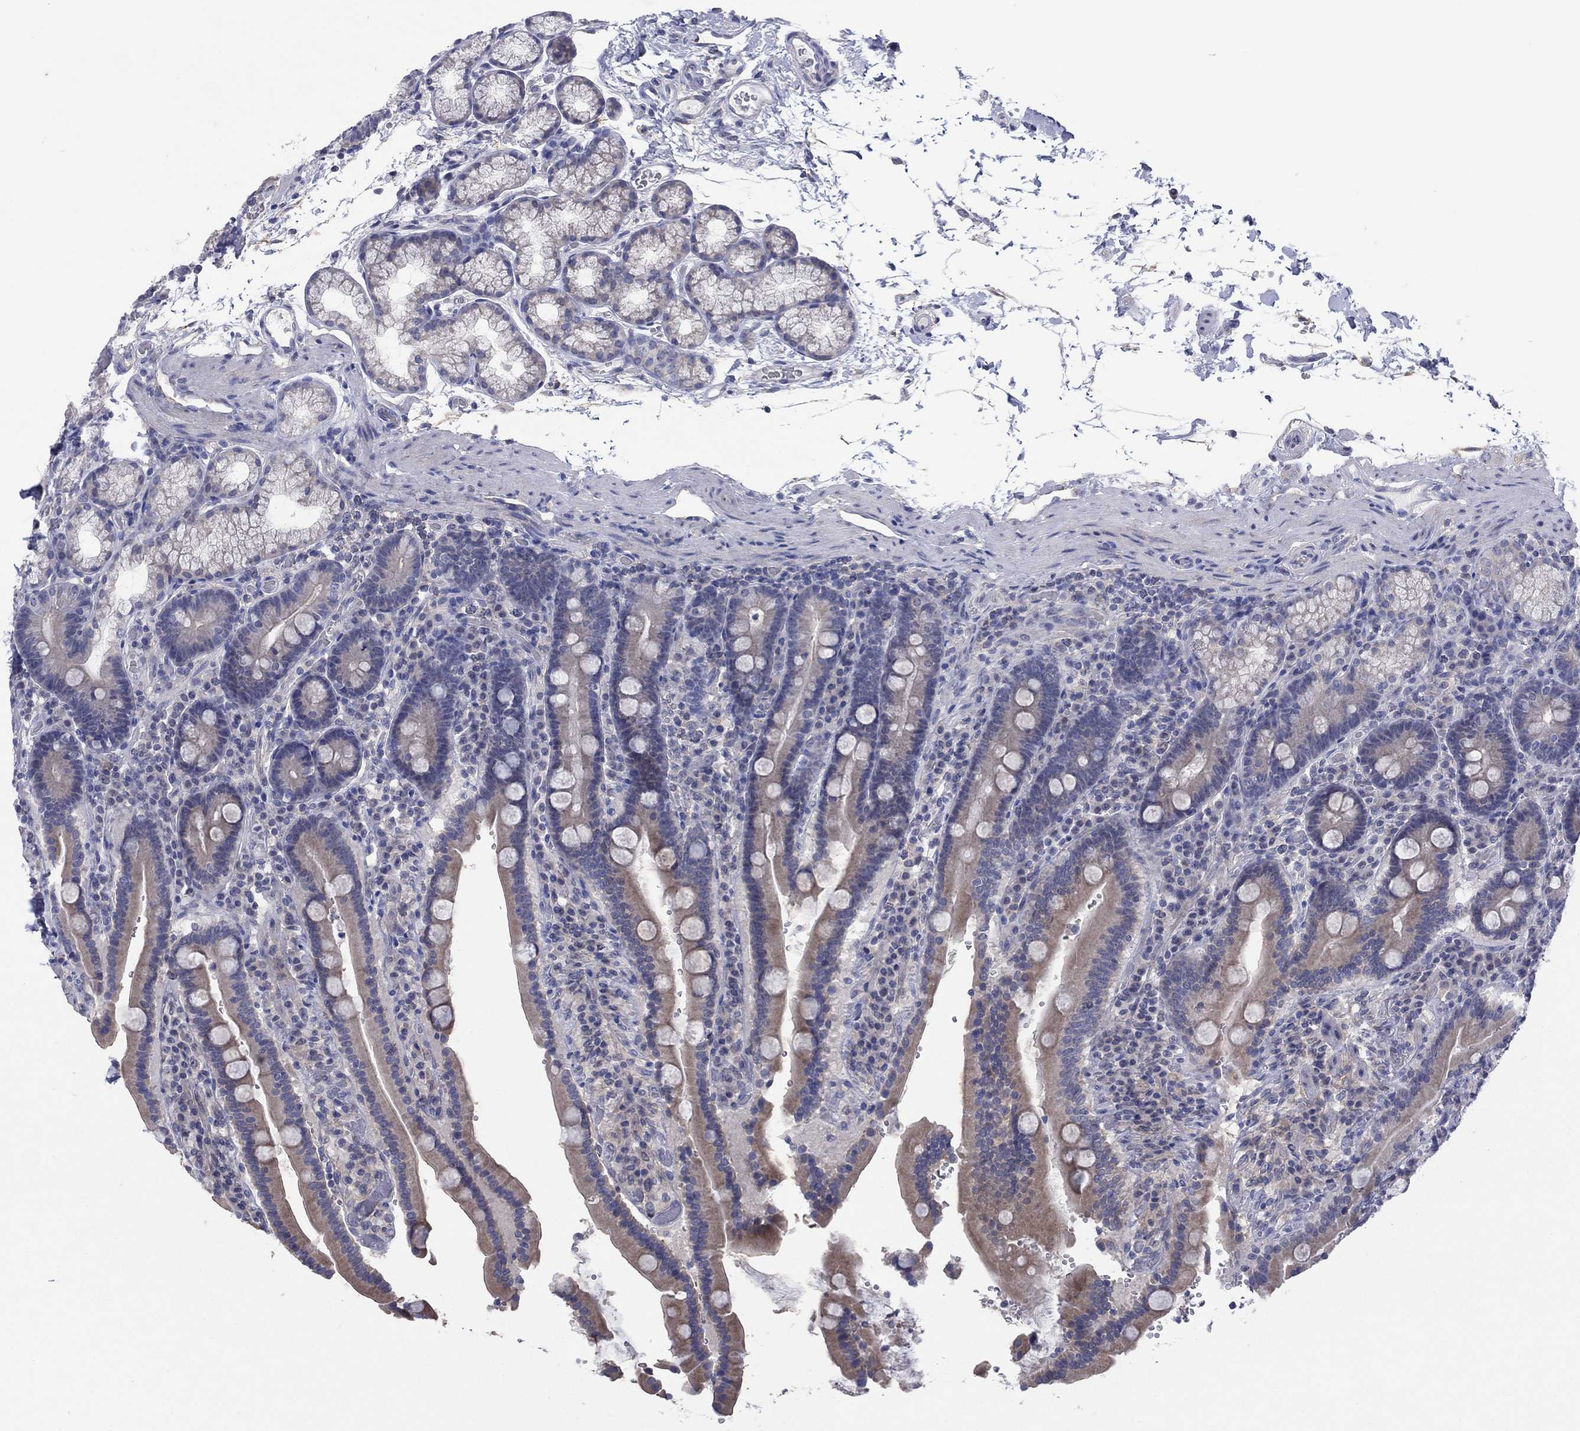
{"staining": {"intensity": "weak", "quantity": "25%-75%", "location": "cytoplasmic/membranous"}, "tissue": "duodenum", "cell_type": "Glandular cells", "image_type": "normal", "snomed": [{"axis": "morphology", "description": "Normal tissue, NOS"}, {"axis": "topography", "description": "Duodenum"}], "caption": "Immunohistochemical staining of normal duodenum displays 25%-75% levels of weak cytoplasmic/membranous protein expression in approximately 25%-75% of glandular cells. (DAB IHC with brightfield microscopy, high magnification).", "gene": "CYP2B6", "patient": {"sex": "female", "age": 62}}